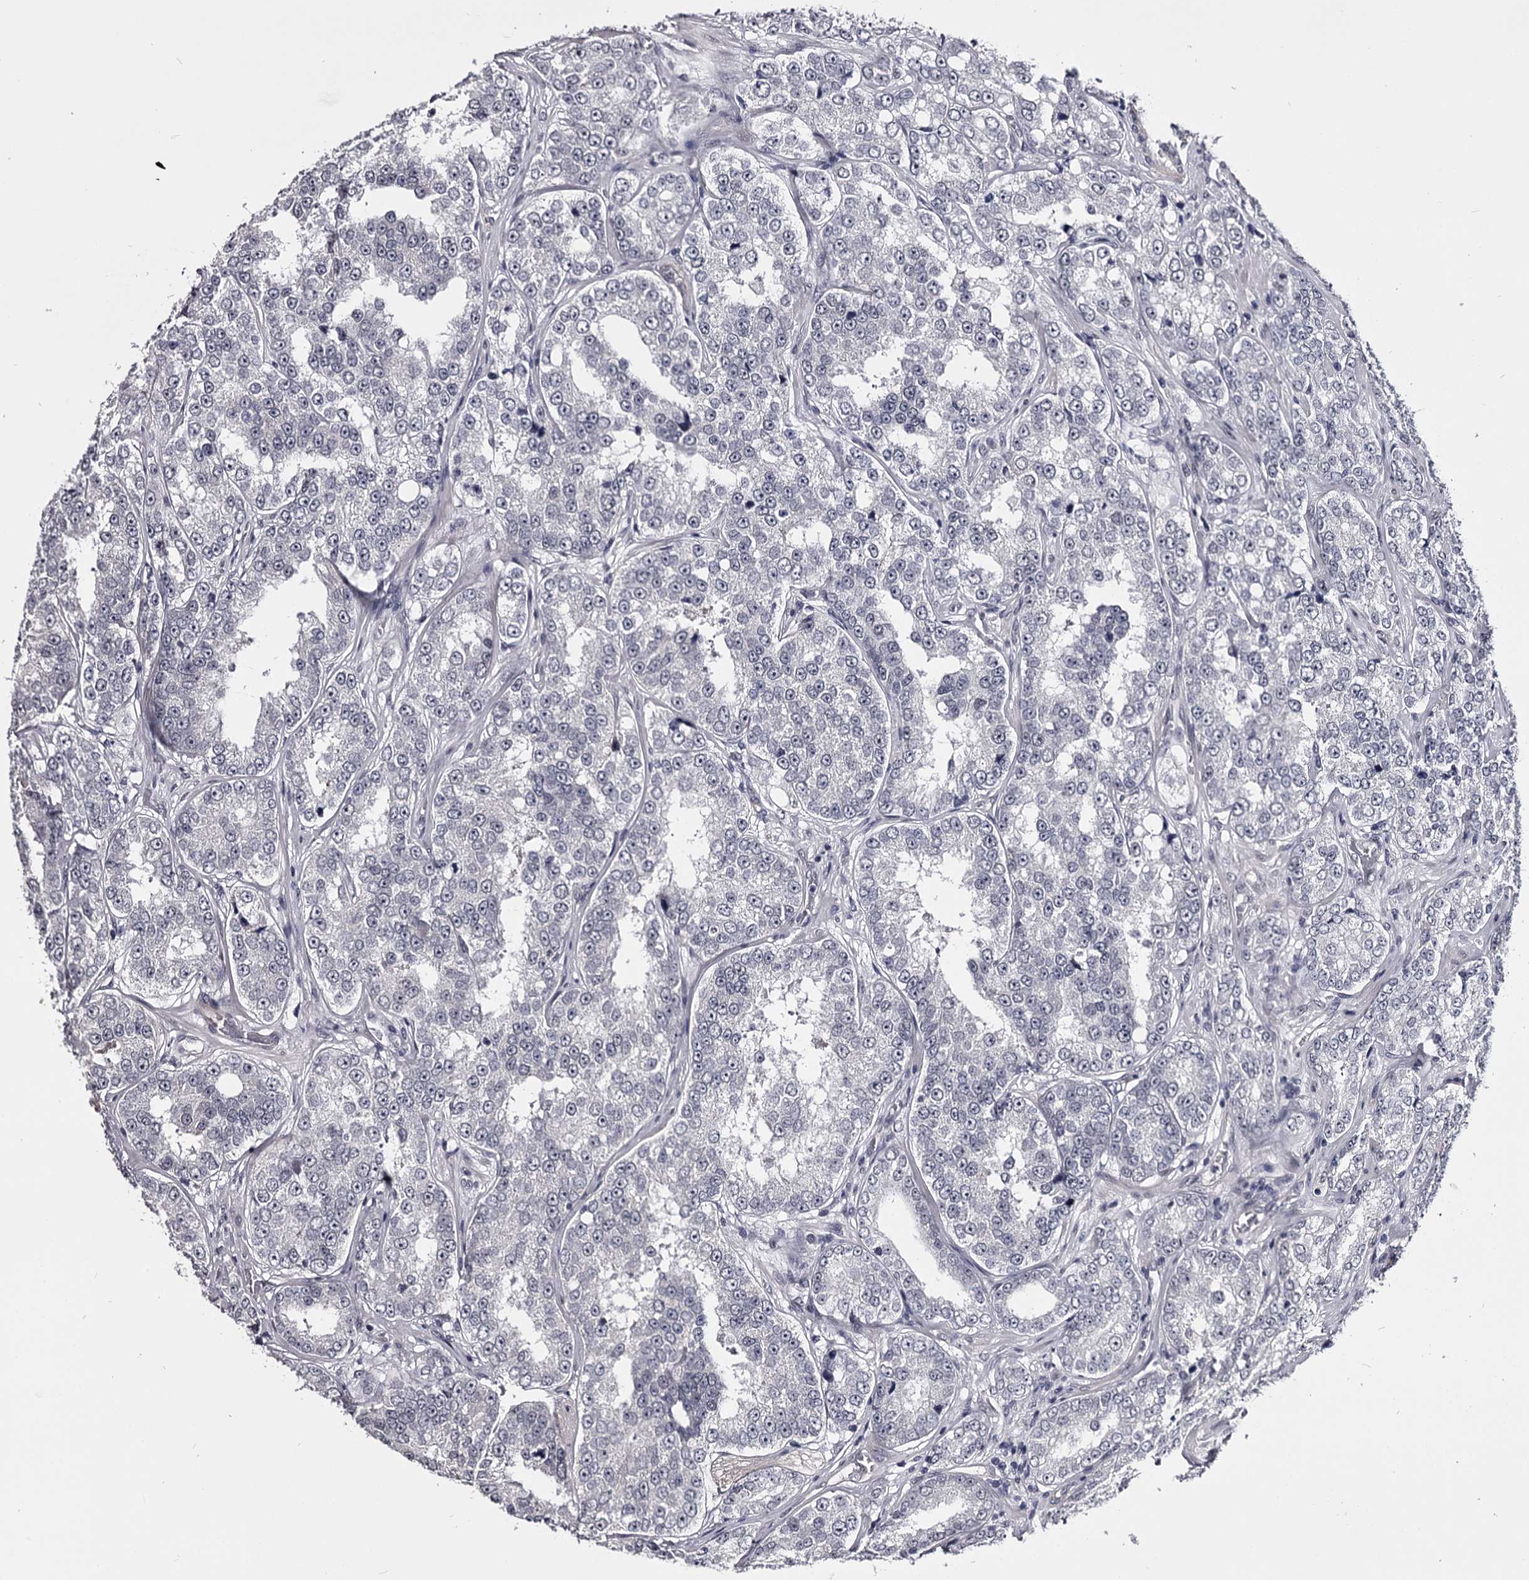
{"staining": {"intensity": "negative", "quantity": "none", "location": "none"}, "tissue": "prostate cancer", "cell_type": "Tumor cells", "image_type": "cancer", "snomed": [{"axis": "morphology", "description": "Normal tissue, NOS"}, {"axis": "morphology", "description": "Adenocarcinoma, High grade"}, {"axis": "topography", "description": "Prostate"}], "caption": "Immunohistochemistry of human prostate cancer (high-grade adenocarcinoma) reveals no staining in tumor cells.", "gene": "OVOL2", "patient": {"sex": "male", "age": 83}}